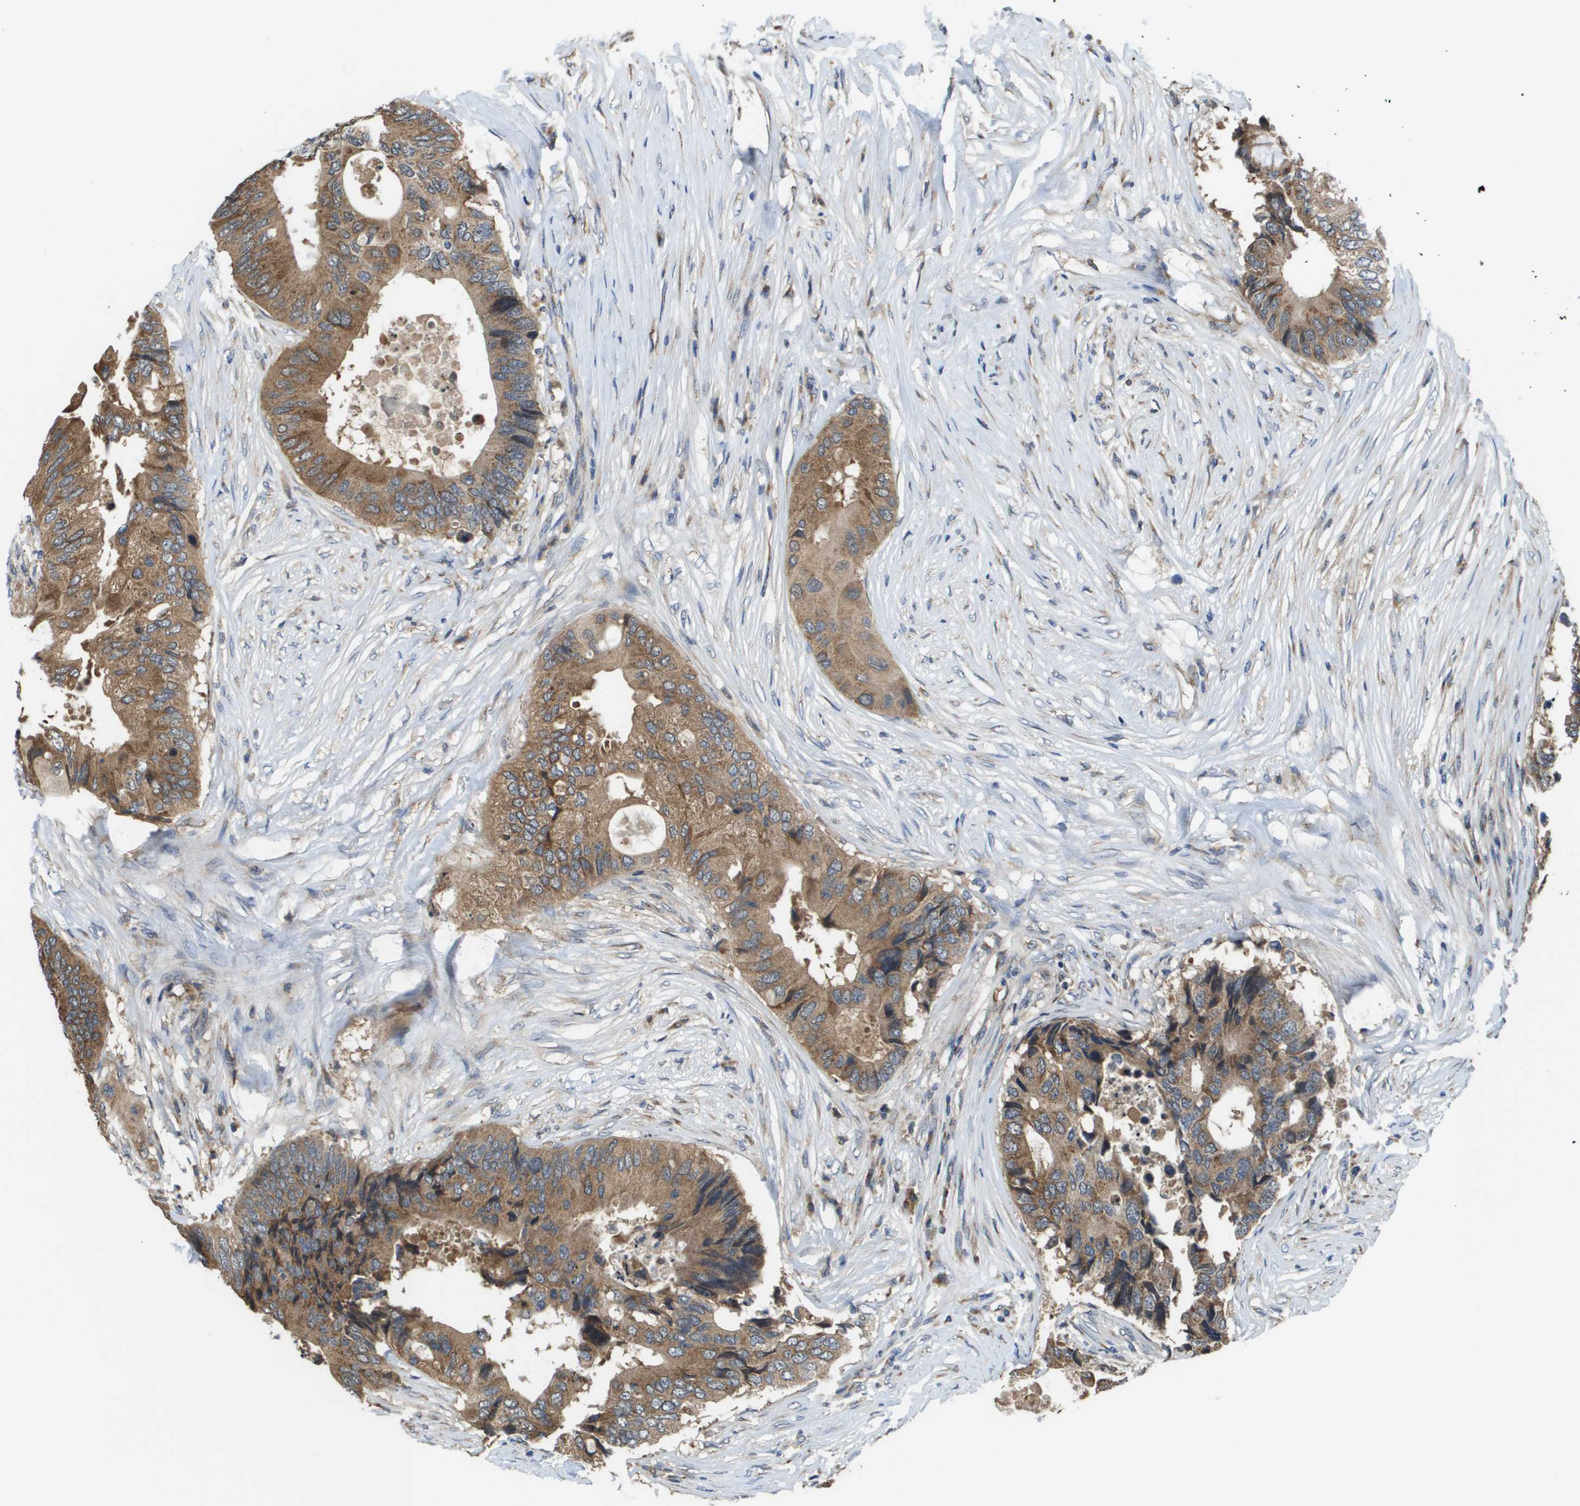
{"staining": {"intensity": "moderate", "quantity": ">75%", "location": "cytoplasmic/membranous"}, "tissue": "colorectal cancer", "cell_type": "Tumor cells", "image_type": "cancer", "snomed": [{"axis": "morphology", "description": "Adenocarcinoma, NOS"}, {"axis": "topography", "description": "Colon"}], "caption": "Protein analysis of colorectal cancer (adenocarcinoma) tissue reveals moderate cytoplasmic/membranous positivity in about >75% of tumor cells.", "gene": "PCK1", "patient": {"sex": "male", "age": 71}}